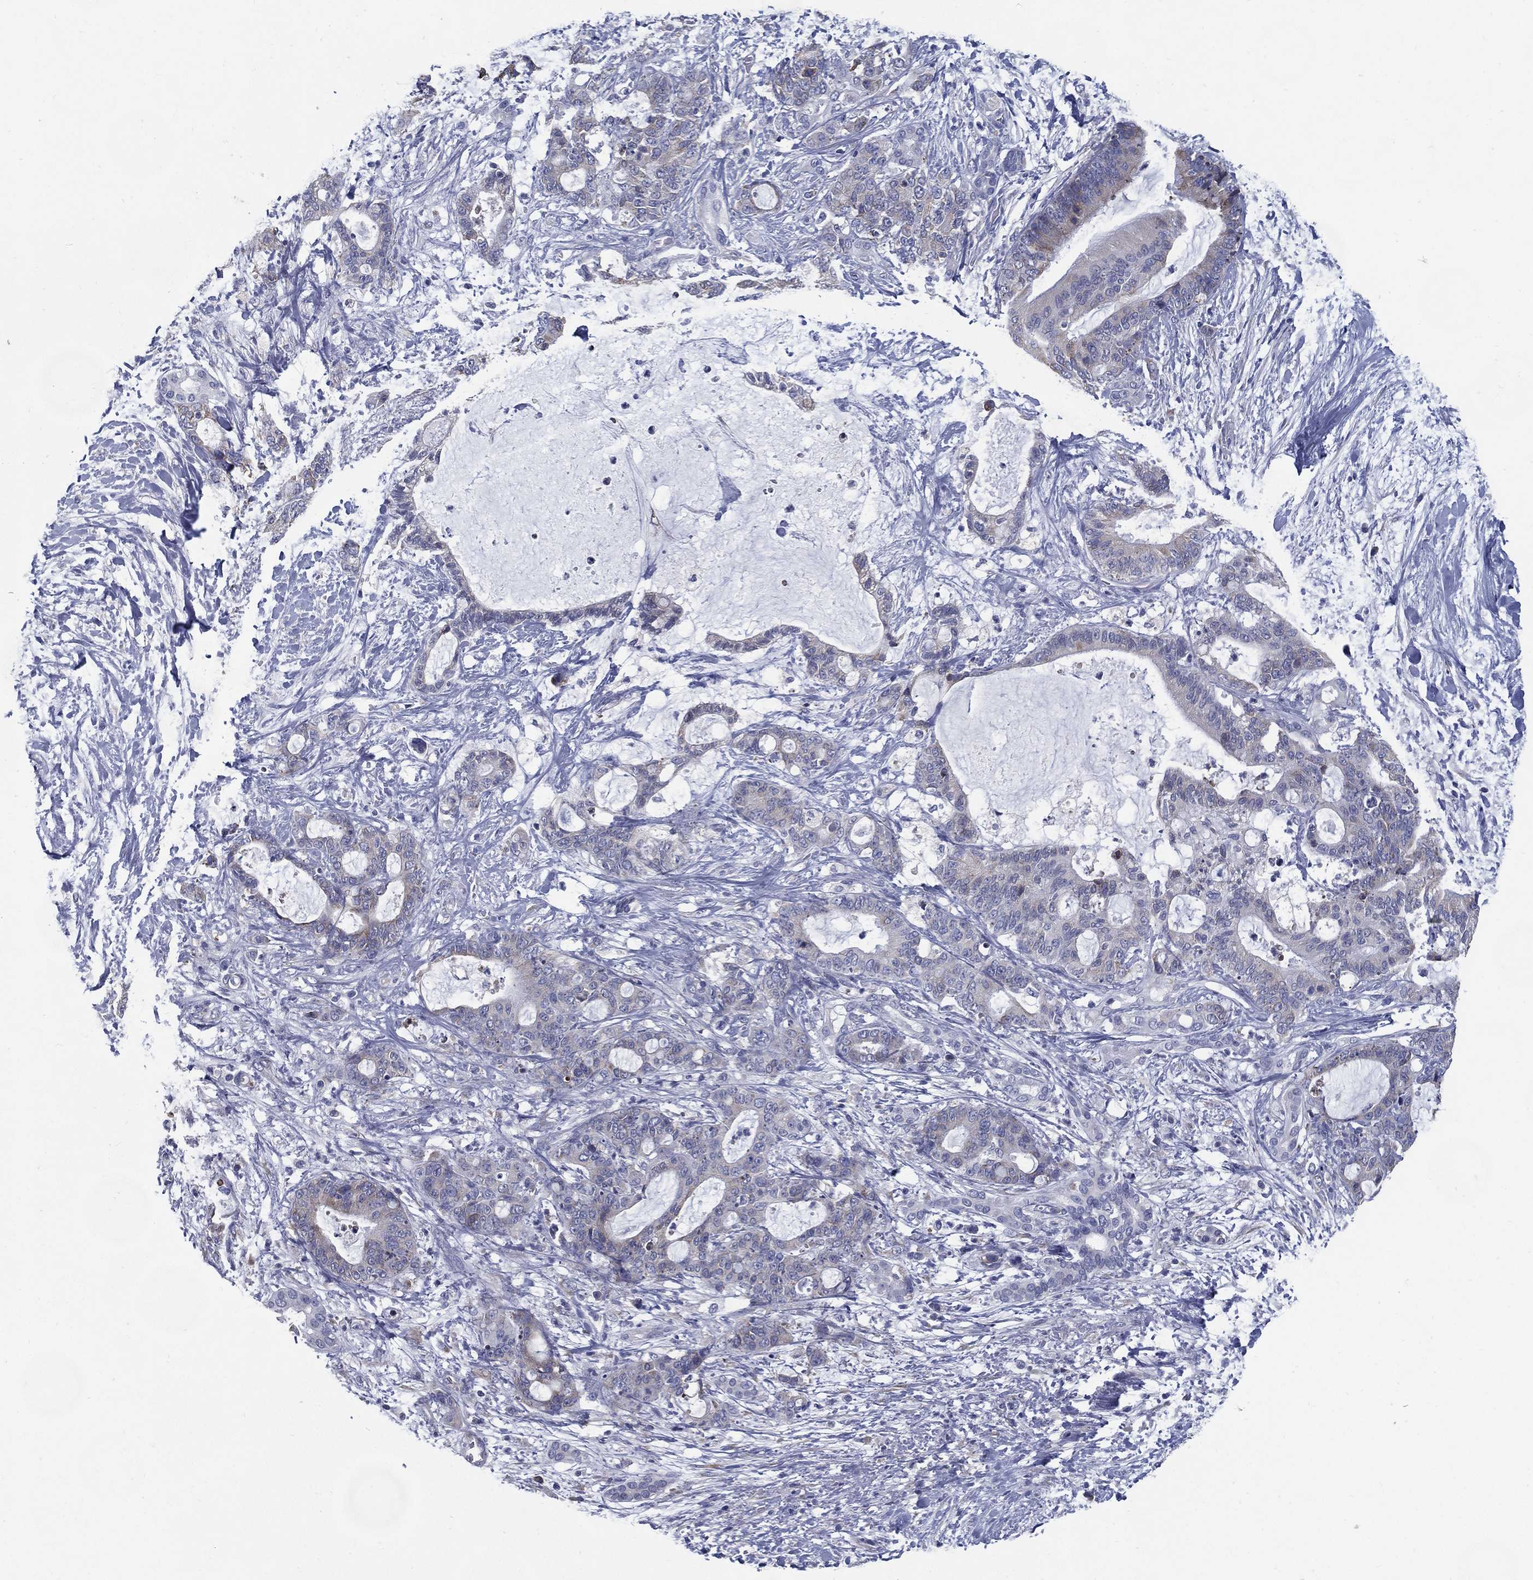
{"staining": {"intensity": "negative", "quantity": "none", "location": "none"}, "tissue": "liver cancer", "cell_type": "Tumor cells", "image_type": "cancer", "snomed": [{"axis": "morphology", "description": "Cholangiocarcinoma"}, {"axis": "topography", "description": "Liver"}], "caption": "This is an immunohistochemistry (IHC) histopathology image of human liver cancer (cholangiocarcinoma). There is no expression in tumor cells.", "gene": "C19orf18", "patient": {"sex": "female", "age": 73}}